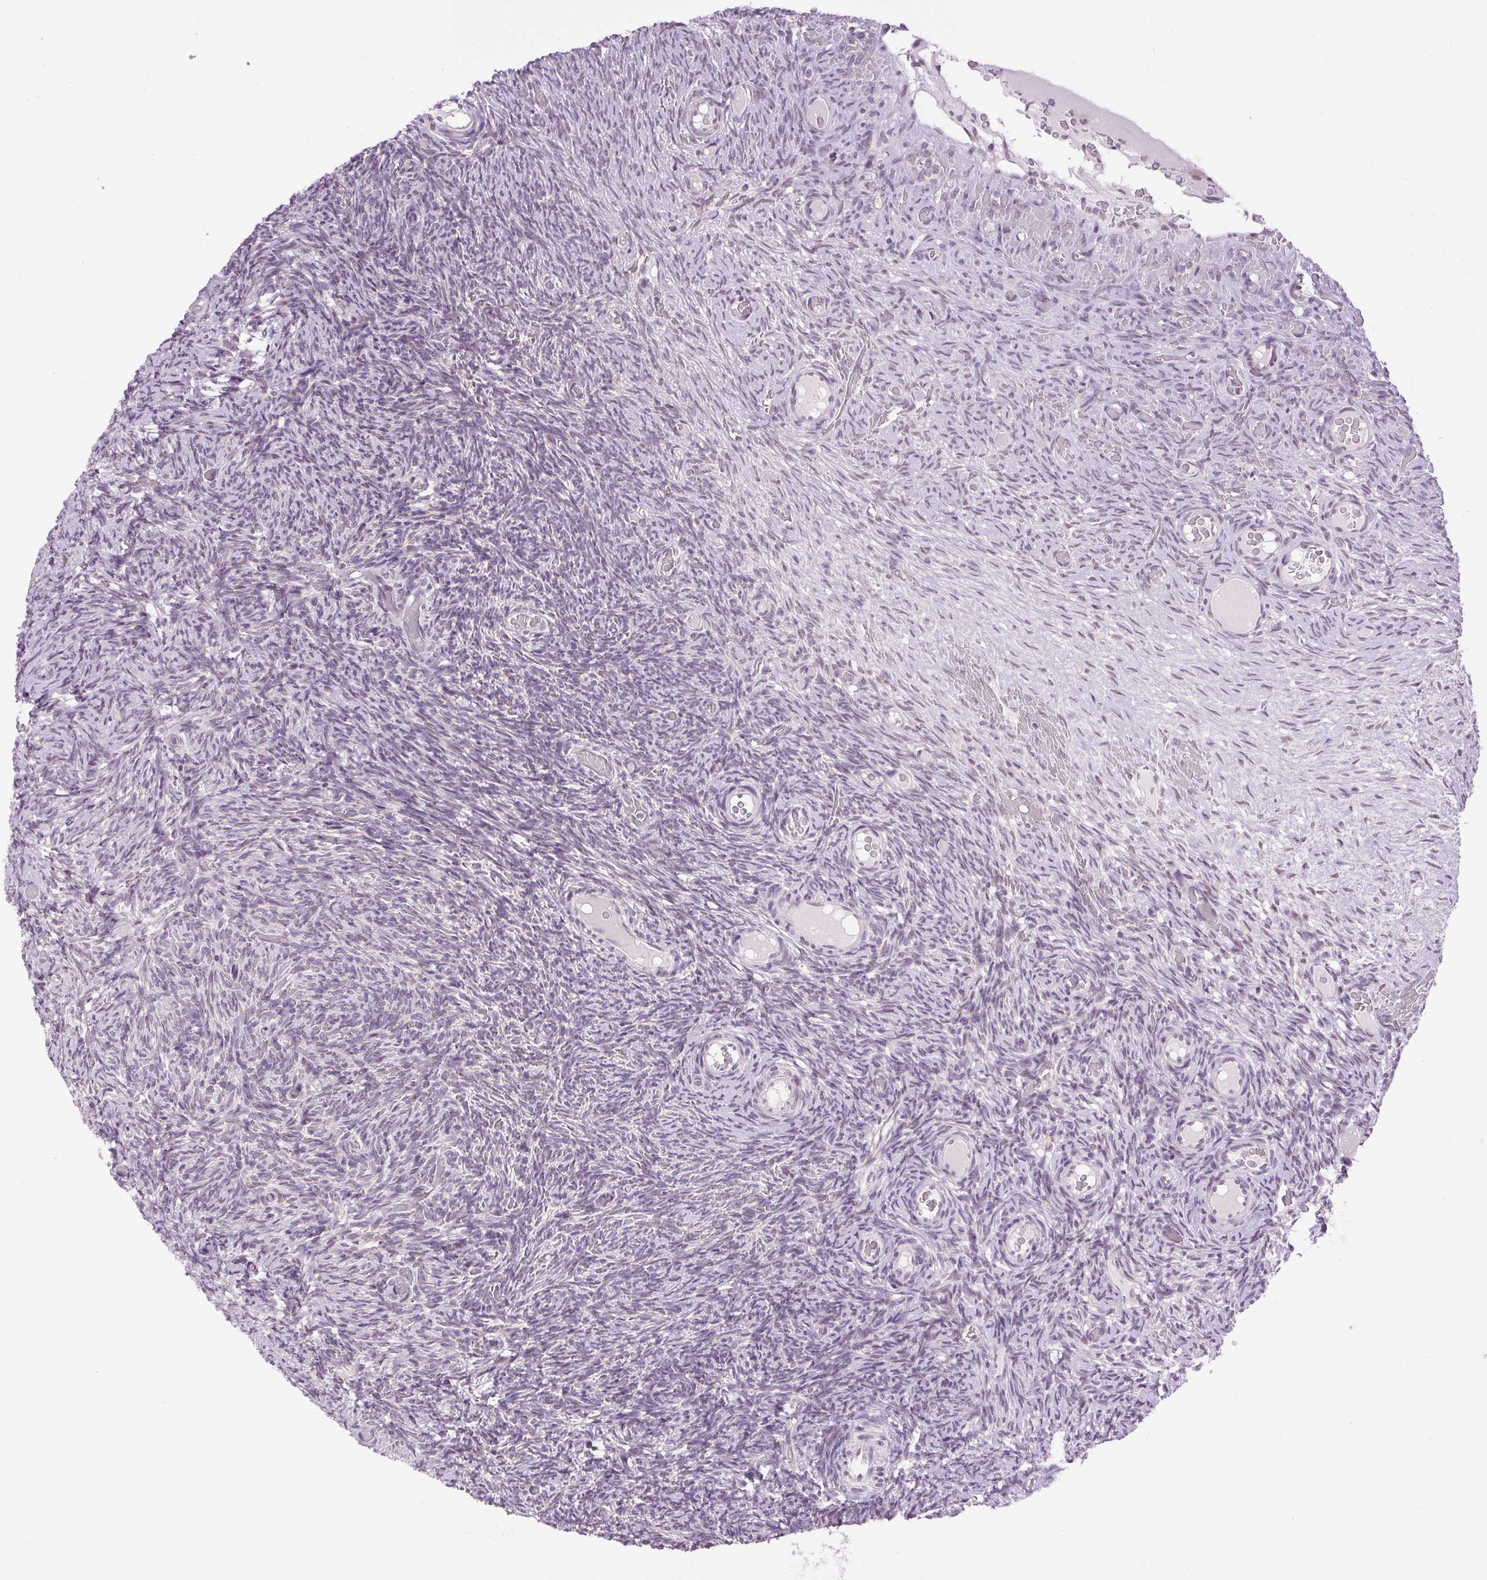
{"staining": {"intensity": "negative", "quantity": "none", "location": "none"}, "tissue": "ovary", "cell_type": "Ovarian stroma cells", "image_type": "normal", "snomed": [{"axis": "morphology", "description": "Normal tissue, NOS"}, {"axis": "topography", "description": "Ovary"}], "caption": "Immunohistochemistry (IHC) of unremarkable ovary demonstrates no expression in ovarian stroma cells.", "gene": "SMIM13", "patient": {"sex": "female", "age": 34}}